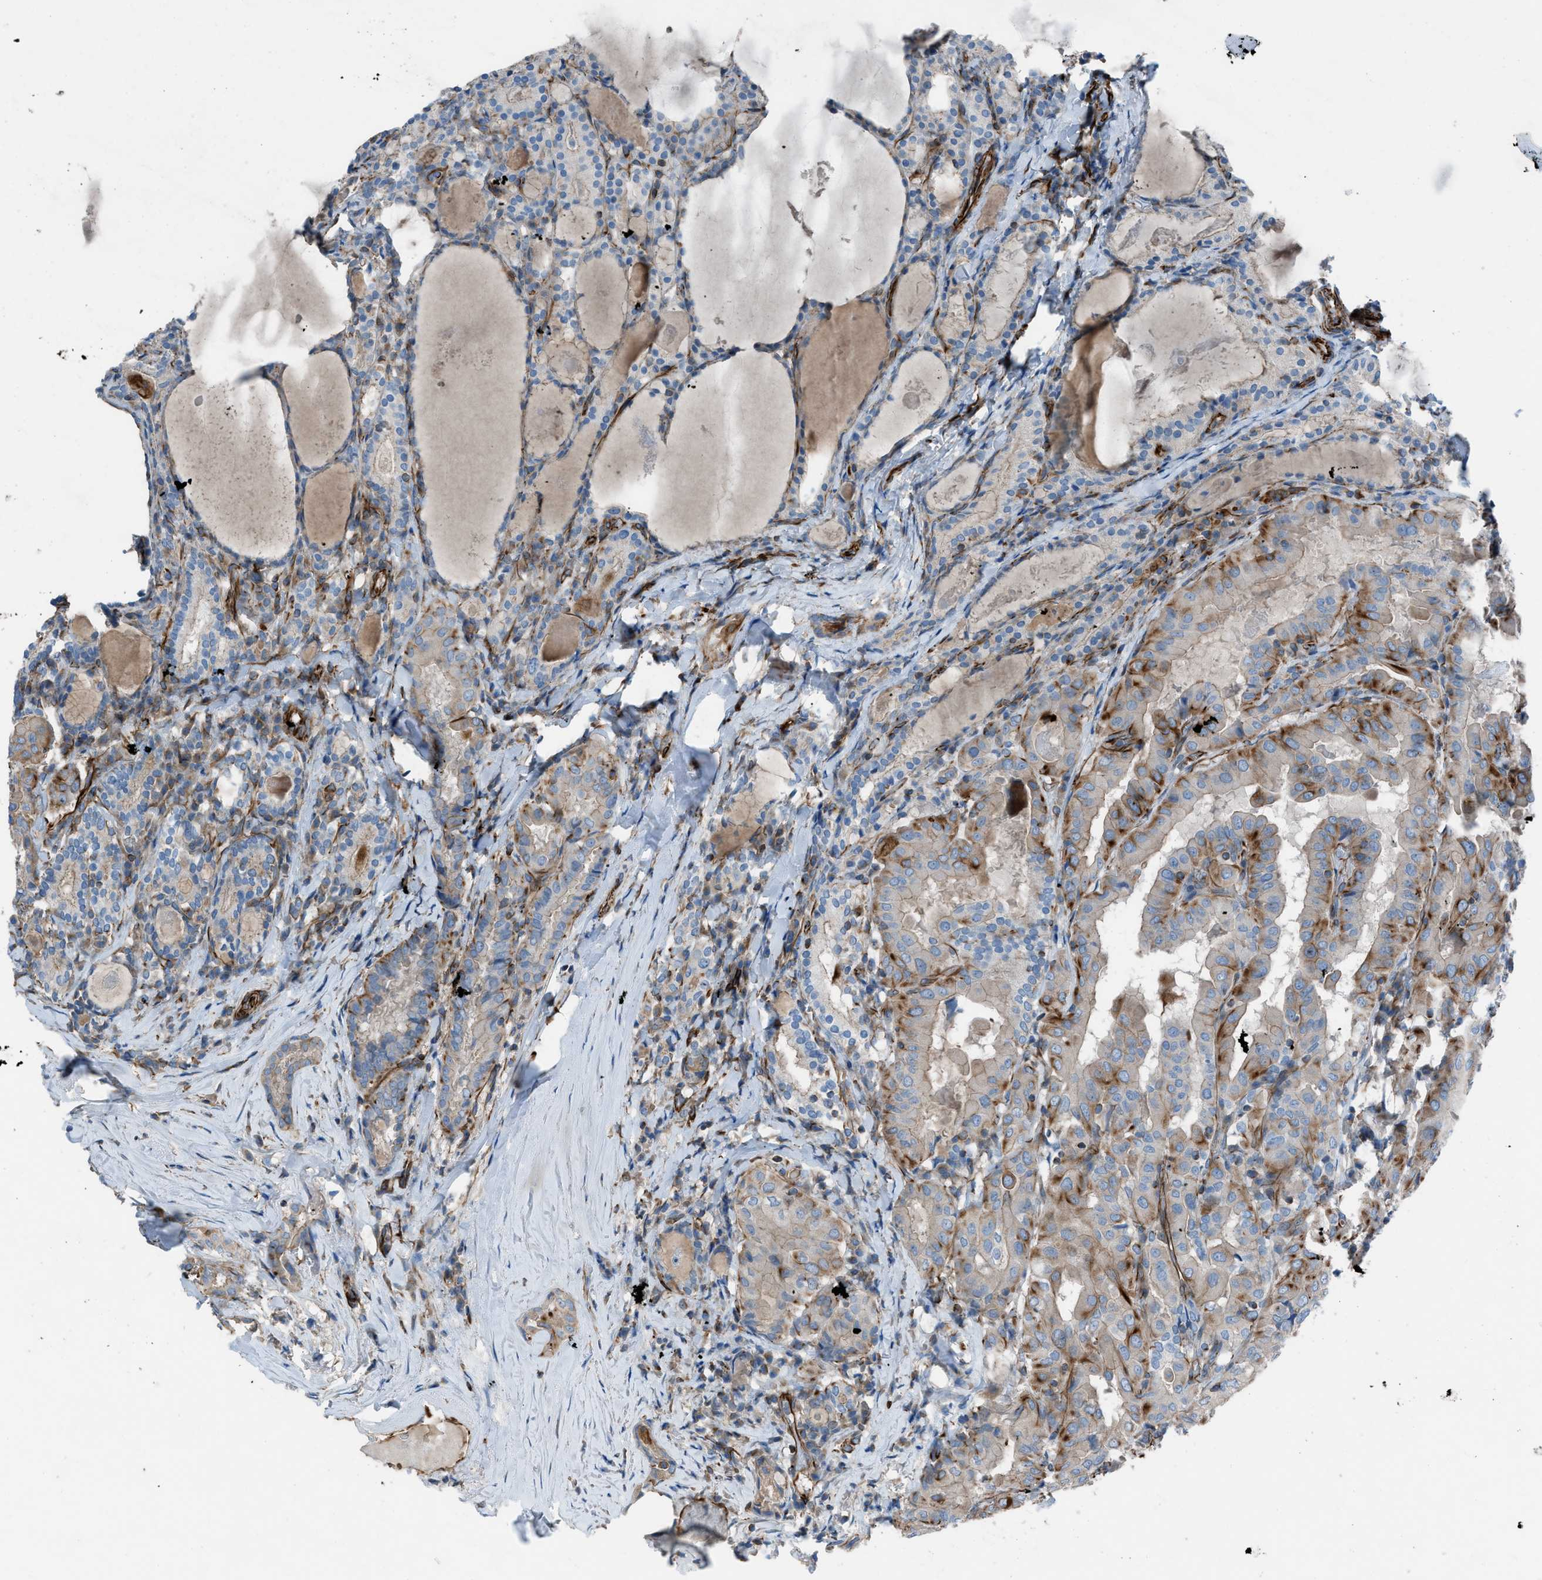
{"staining": {"intensity": "moderate", "quantity": "25%-75%", "location": "cytoplasmic/membranous"}, "tissue": "thyroid cancer", "cell_type": "Tumor cells", "image_type": "cancer", "snomed": [{"axis": "morphology", "description": "Papillary adenocarcinoma, NOS"}, {"axis": "topography", "description": "Thyroid gland"}], "caption": "This image exhibits IHC staining of thyroid cancer (papillary adenocarcinoma), with medium moderate cytoplasmic/membranous staining in approximately 25%-75% of tumor cells.", "gene": "CABP7", "patient": {"sex": "female", "age": 42}}